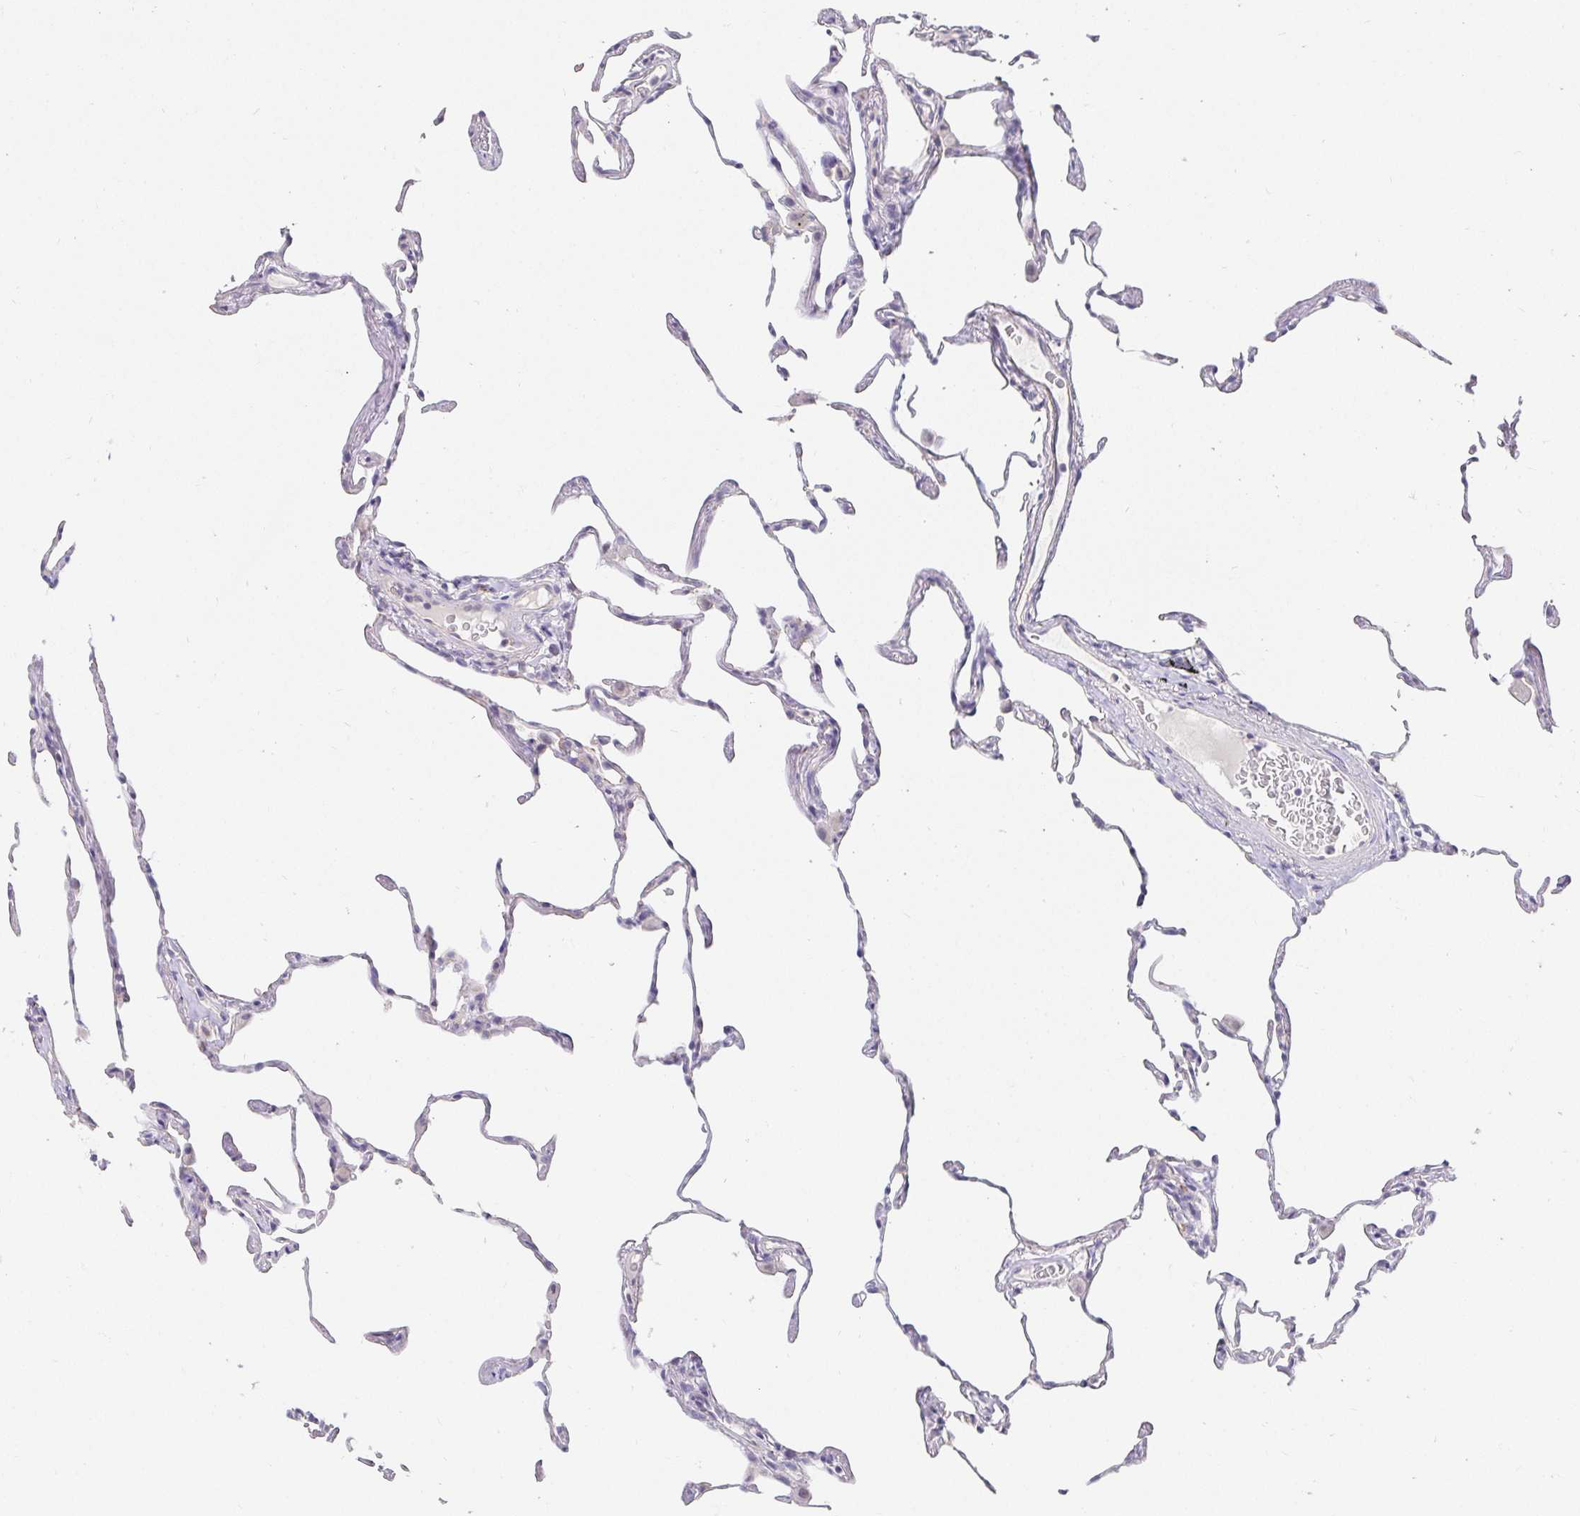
{"staining": {"intensity": "negative", "quantity": "none", "location": "none"}, "tissue": "lung", "cell_type": "Alveolar cells", "image_type": "normal", "snomed": [{"axis": "morphology", "description": "Normal tissue, NOS"}, {"axis": "topography", "description": "Lung"}], "caption": "The IHC histopathology image has no significant expression in alveolar cells of lung. Brightfield microscopy of IHC stained with DAB (3,3'-diaminobenzidine) (brown) and hematoxylin (blue), captured at high magnification.", "gene": "PDX1", "patient": {"sex": "female", "age": 57}}